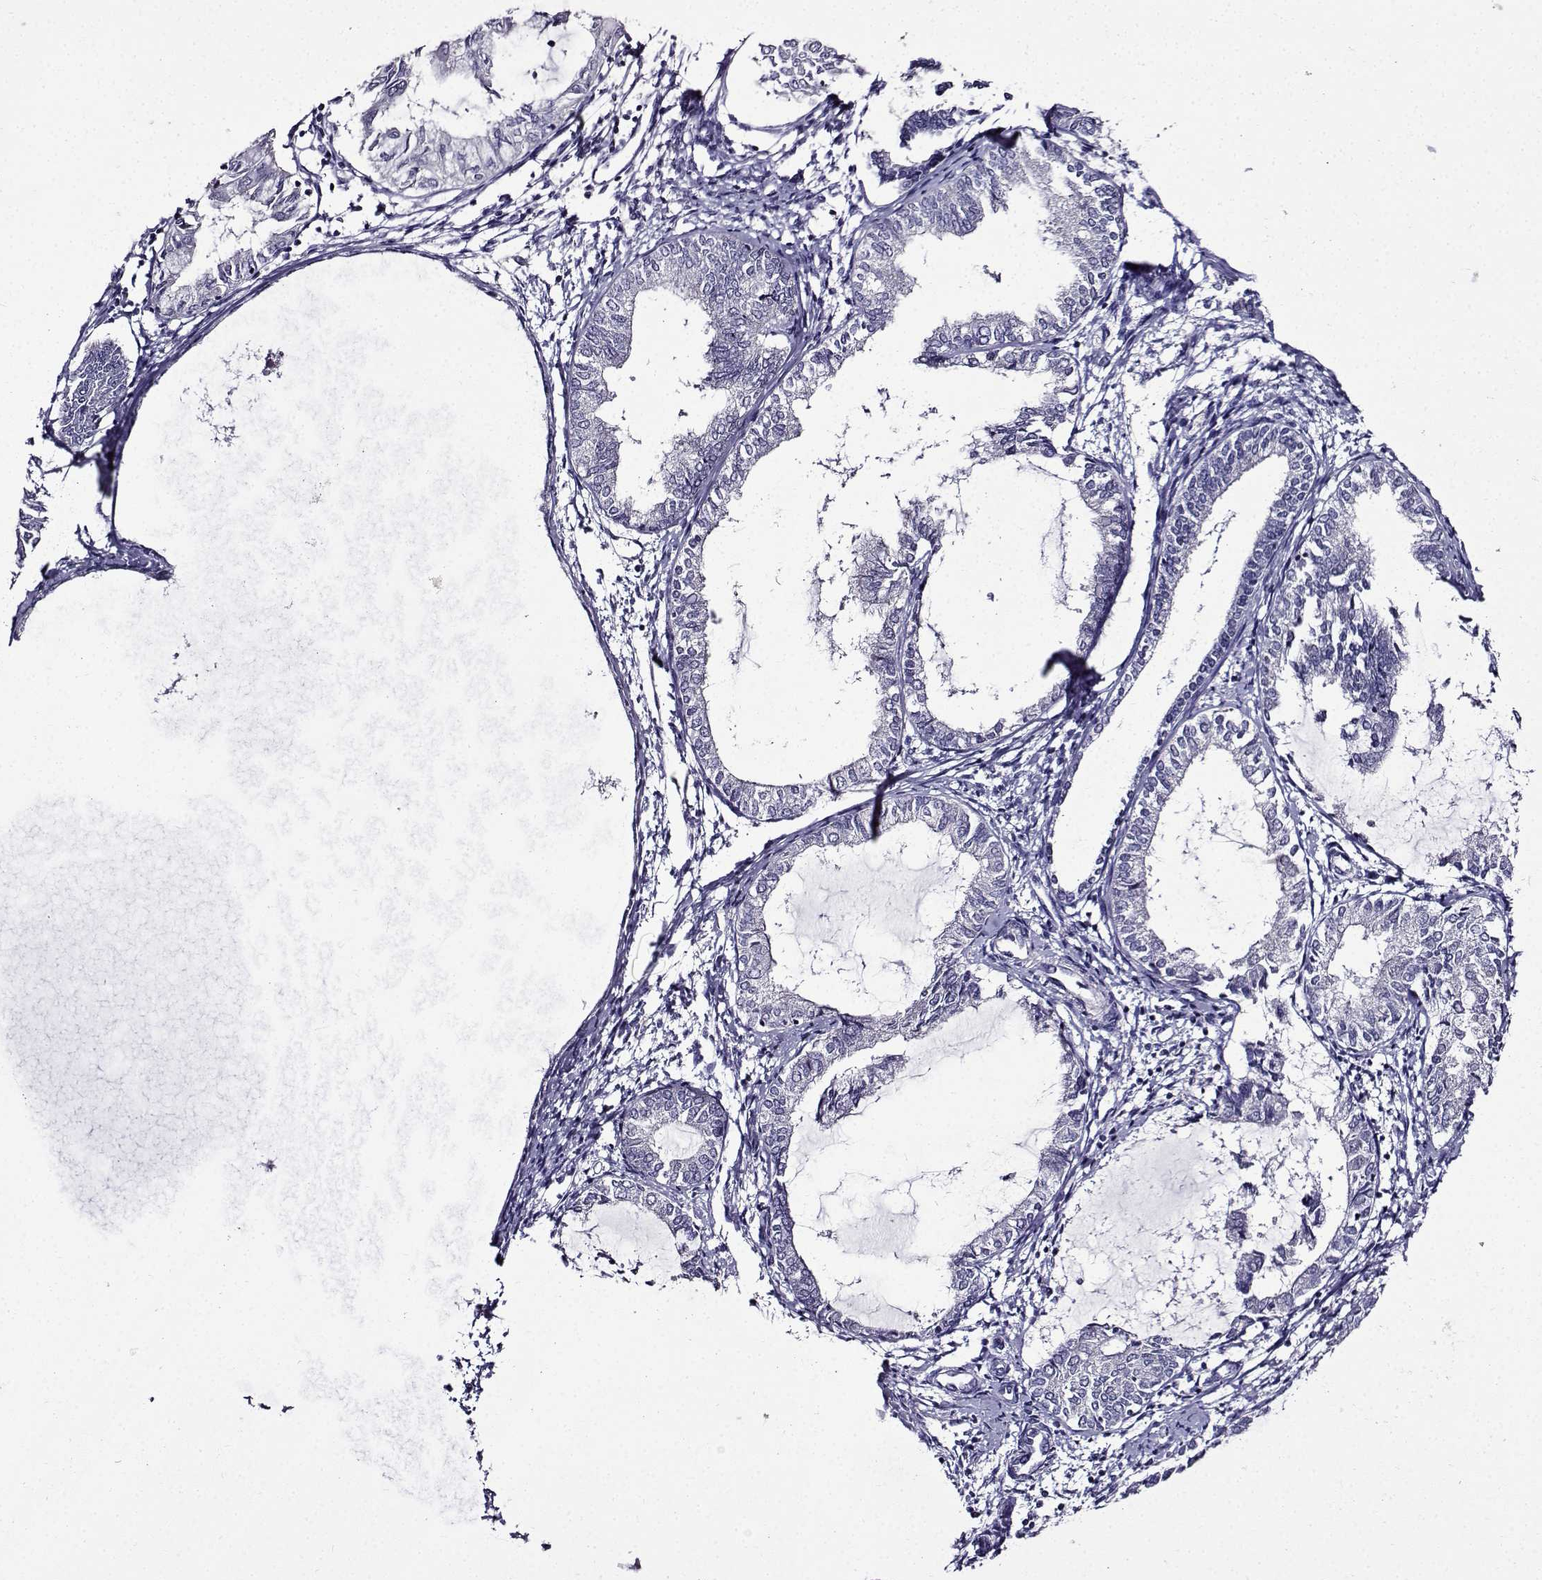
{"staining": {"intensity": "negative", "quantity": "none", "location": "none"}, "tissue": "endometrial cancer", "cell_type": "Tumor cells", "image_type": "cancer", "snomed": [{"axis": "morphology", "description": "Adenocarcinoma, NOS"}, {"axis": "topography", "description": "Endometrium"}], "caption": "Human endometrial adenocarcinoma stained for a protein using immunohistochemistry (IHC) demonstrates no expression in tumor cells.", "gene": "TMEM266", "patient": {"sex": "female", "age": 68}}